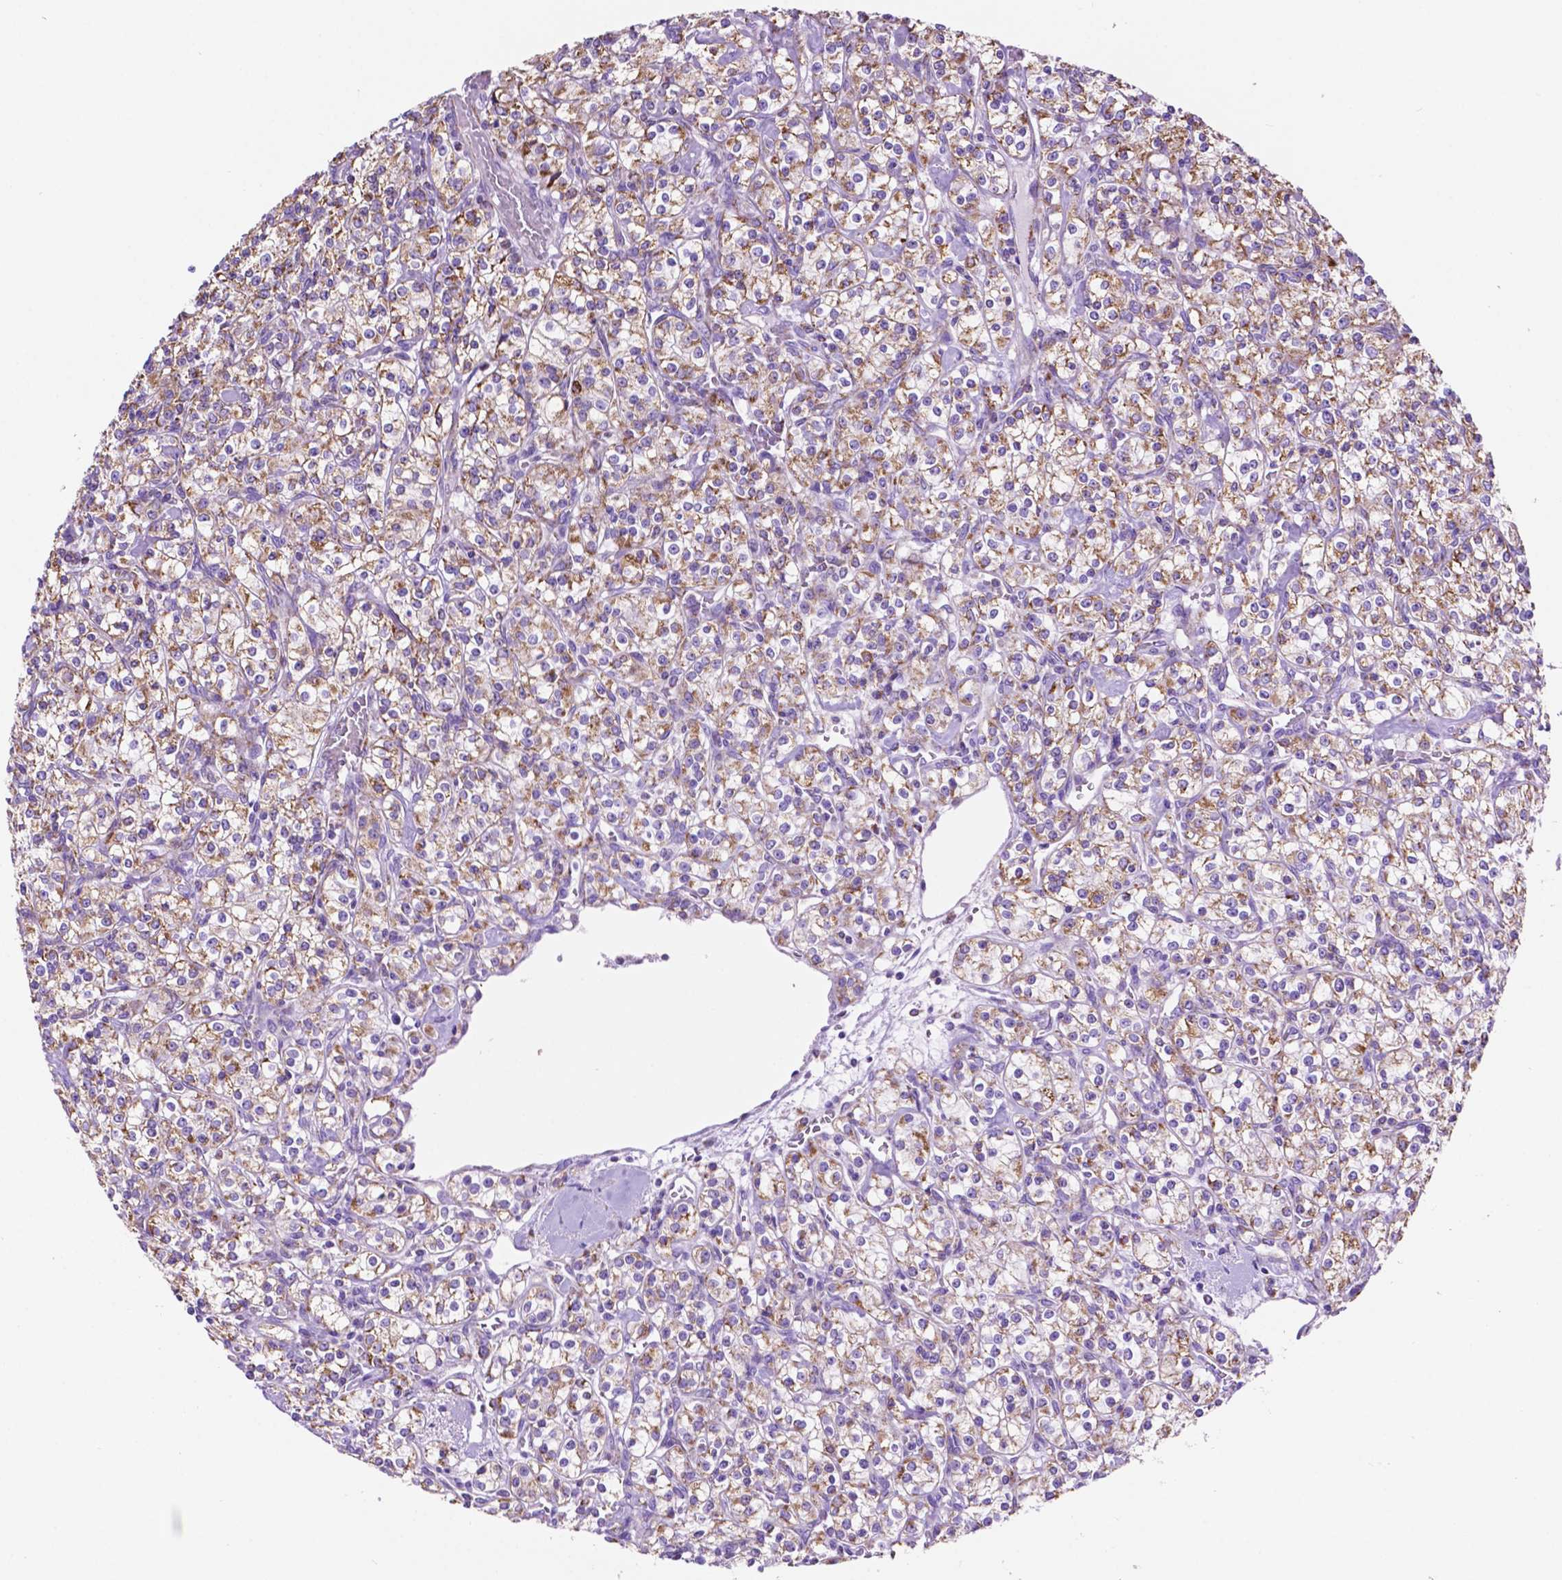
{"staining": {"intensity": "moderate", "quantity": ">75%", "location": "cytoplasmic/membranous"}, "tissue": "renal cancer", "cell_type": "Tumor cells", "image_type": "cancer", "snomed": [{"axis": "morphology", "description": "Adenocarcinoma, NOS"}, {"axis": "topography", "description": "Kidney"}], "caption": "Immunohistochemistry (IHC) of human renal cancer displays medium levels of moderate cytoplasmic/membranous staining in about >75% of tumor cells.", "gene": "GDPD5", "patient": {"sex": "male", "age": 77}}